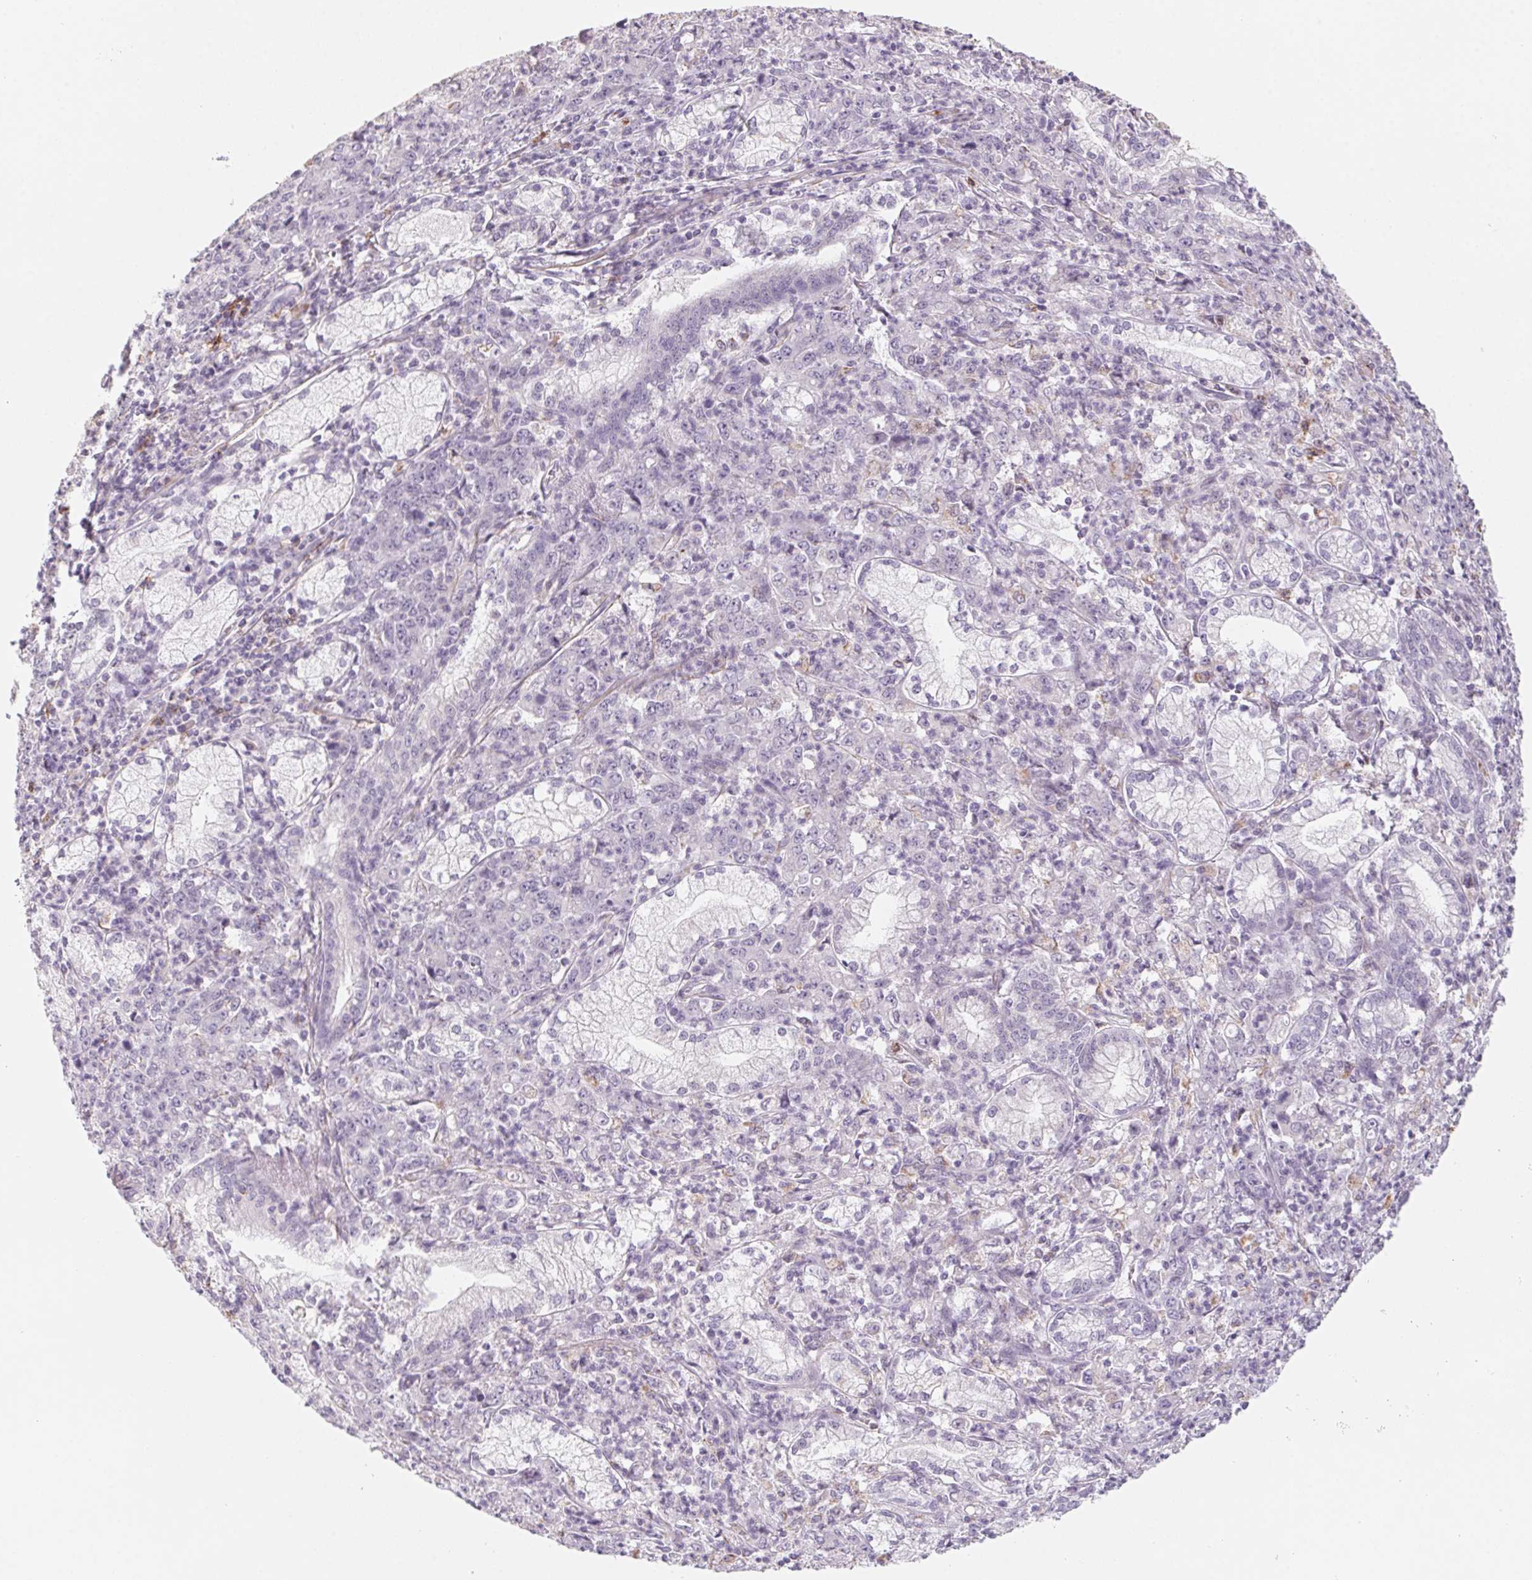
{"staining": {"intensity": "negative", "quantity": "none", "location": "none"}, "tissue": "stomach cancer", "cell_type": "Tumor cells", "image_type": "cancer", "snomed": [{"axis": "morphology", "description": "Adenocarcinoma, NOS"}, {"axis": "topography", "description": "Stomach, lower"}], "caption": "Tumor cells show no significant protein staining in stomach adenocarcinoma.", "gene": "PRPH", "patient": {"sex": "female", "age": 71}}